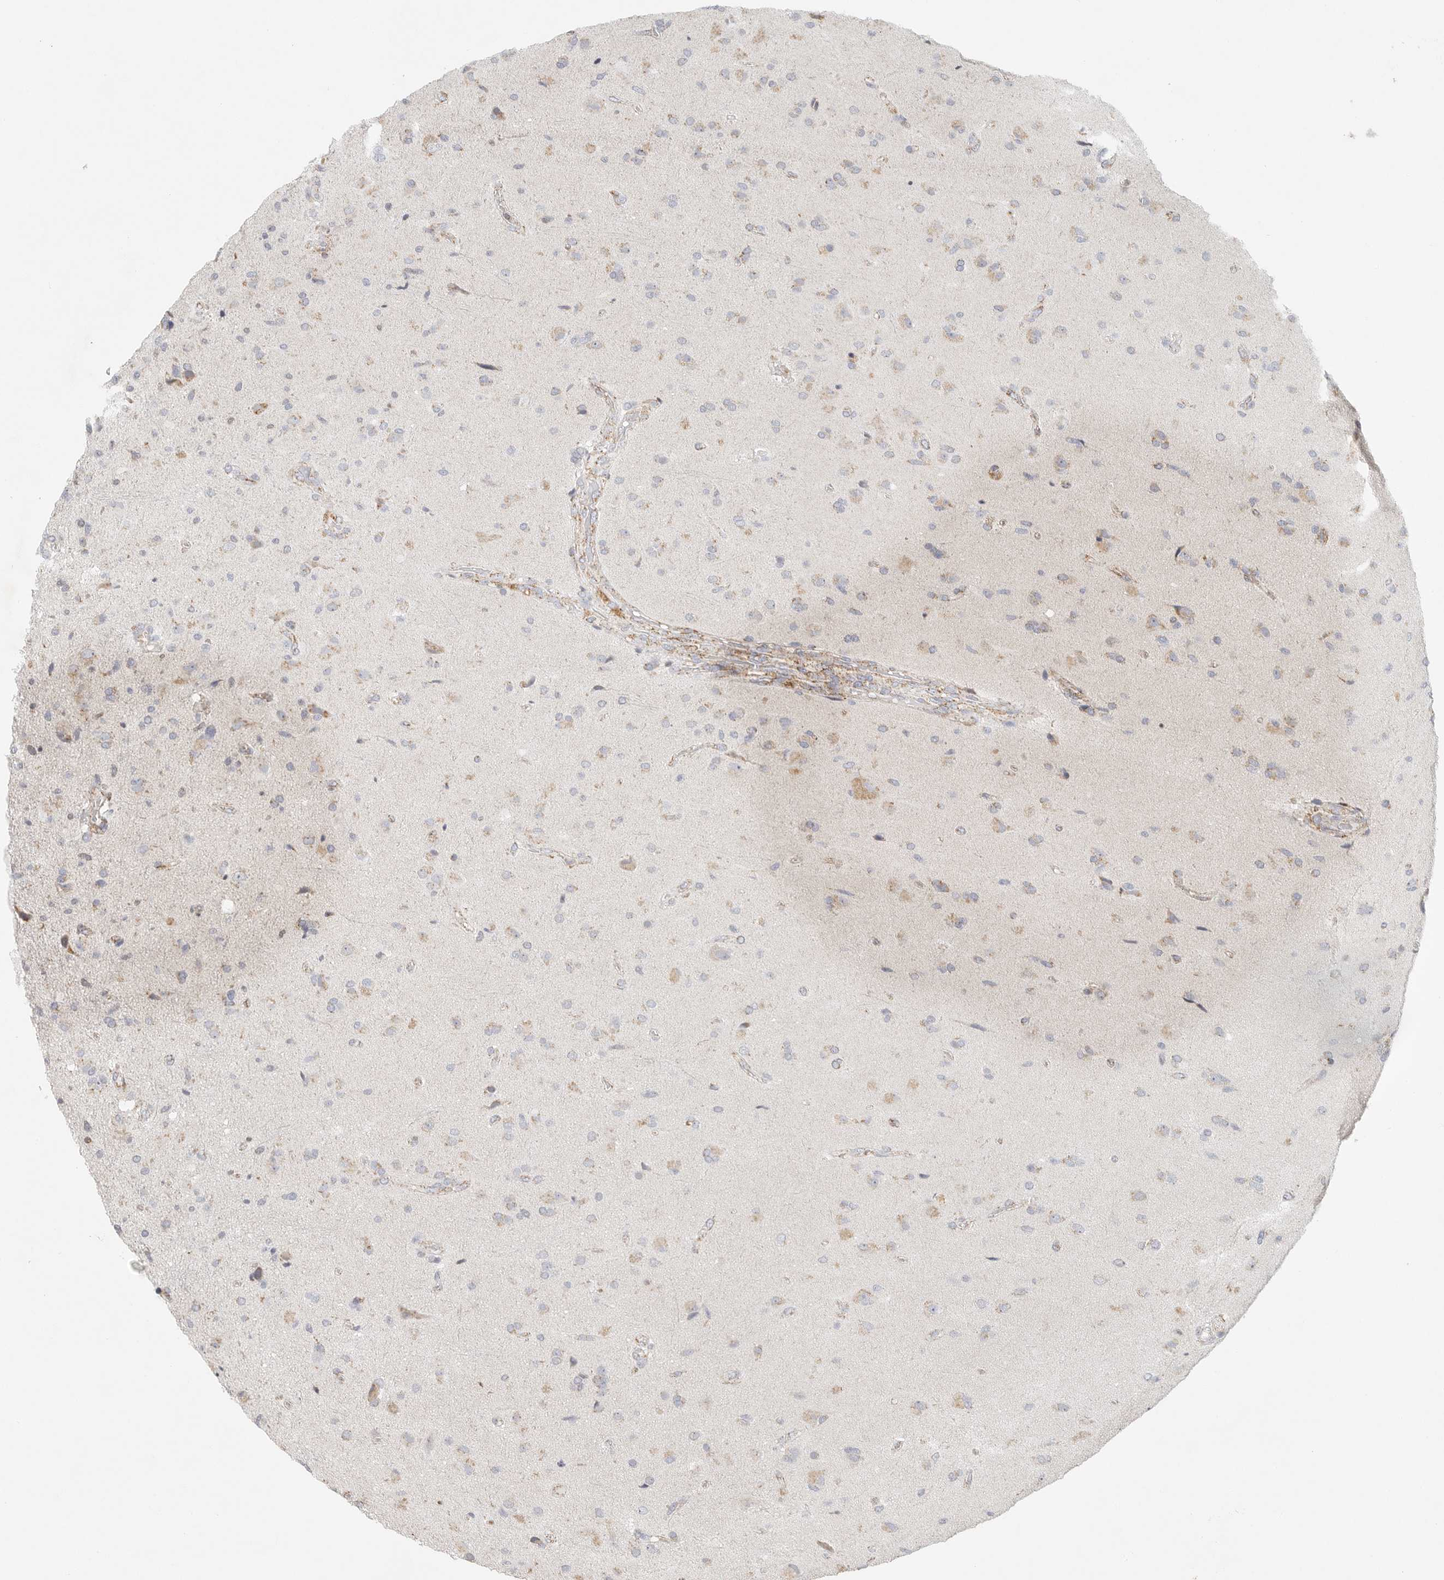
{"staining": {"intensity": "weak", "quantity": "<25%", "location": "cytoplasmic/membranous"}, "tissue": "glioma", "cell_type": "Tumor cells", "image_type": "cancer", "snomed": [{"axis": "morphology", "description": "Glioma, malignant, High grade"}, {"axis": "topography", "description": "Brain"}], "caption": "Immunohistochemistry (IHC) image of high-grade glioma (malignant) stained for a protein (brown), which shows no positivity in tumor cells.", "gene": "SLC25A26", "patient": {"sex": "male", "age": 72}}